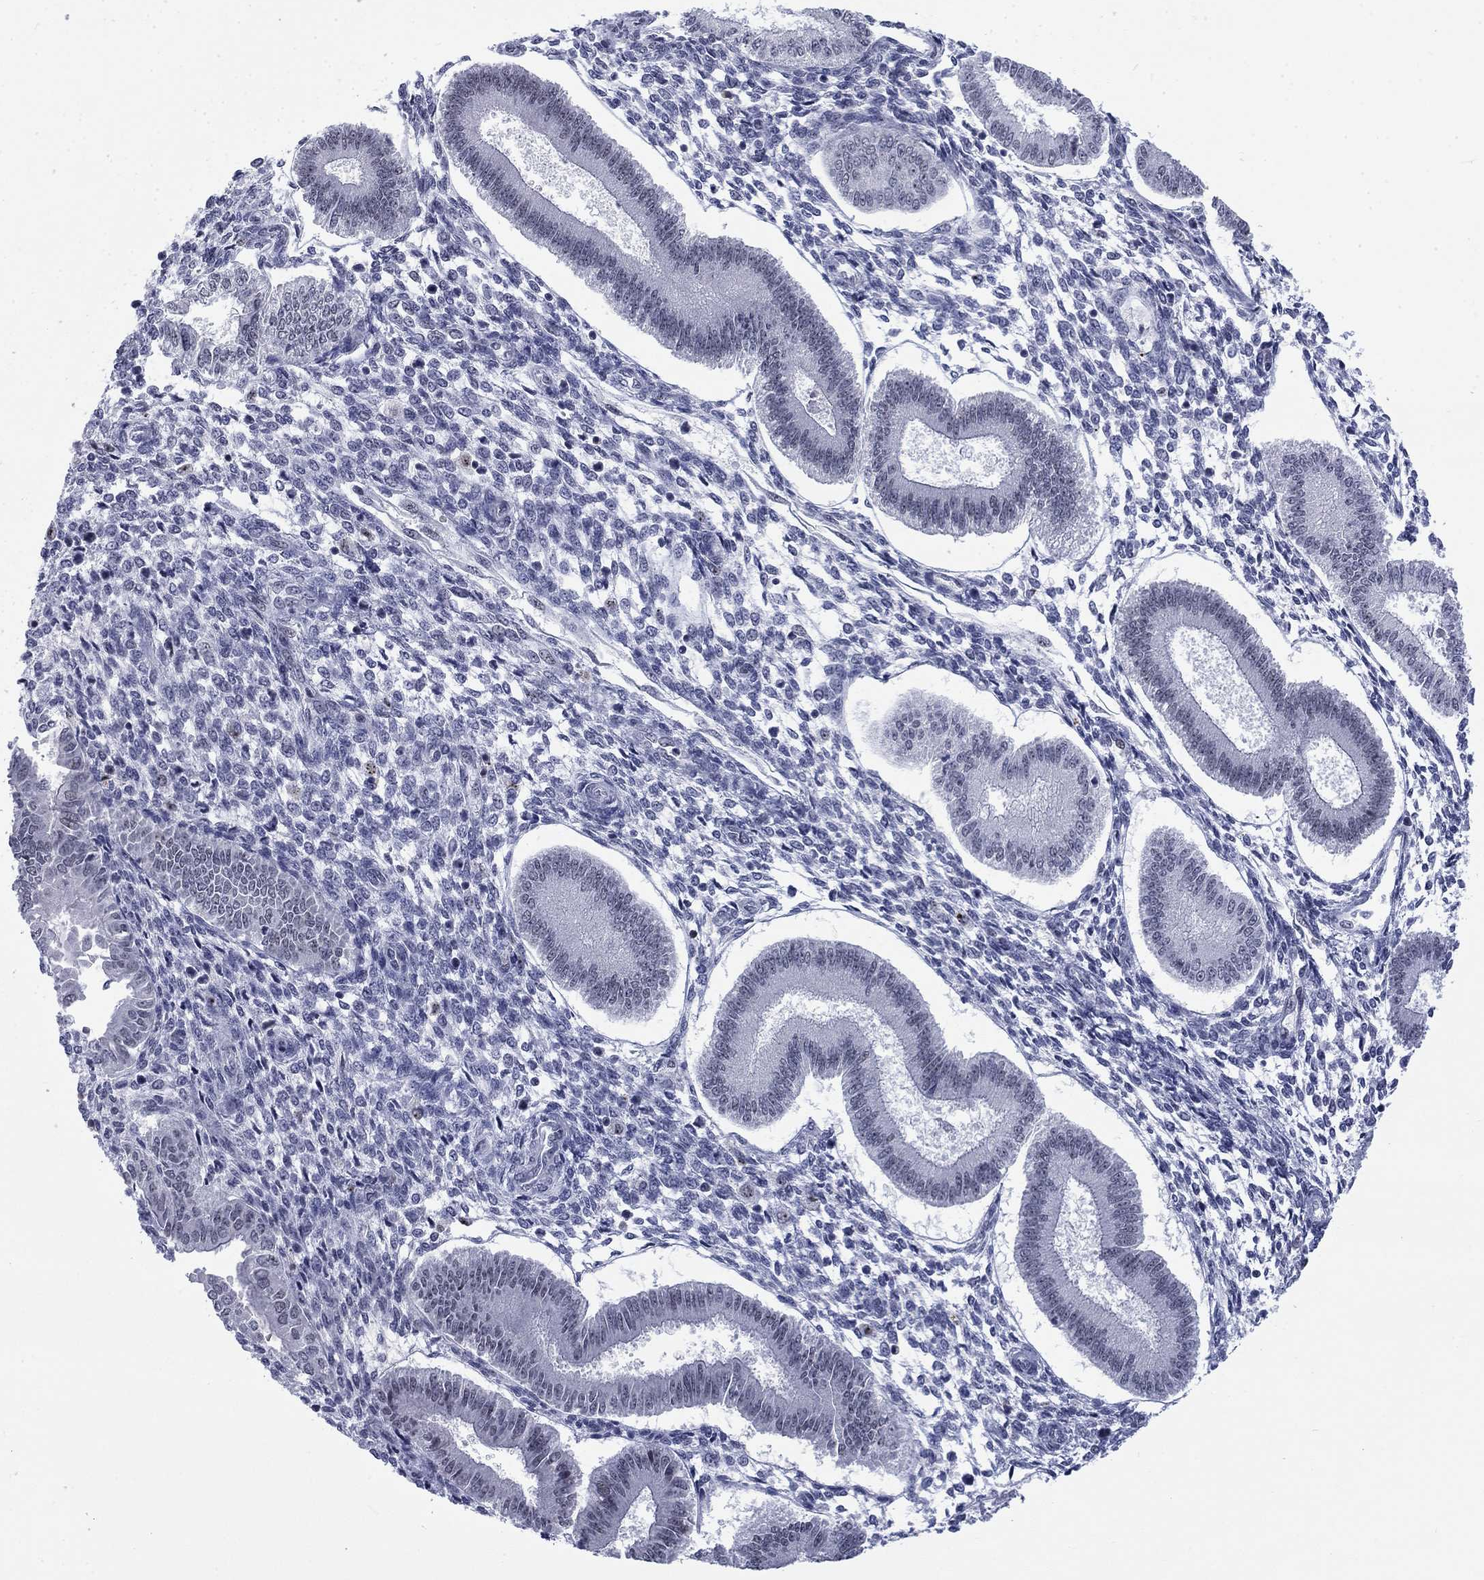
{"staining": {"intensity": "negative", "quantity": "none", "location": "none"}, "tissue": "endometrium", "cell_type": "Cells in endometrial stroma", "image_type": "normal", "snomed": [{"axis": "morphology", "description": "Normal tissue, NOS"}, {"axis": "topography", "description": "Endometrium"}], "caption": "Human endometrium stained for a protein using immunohistochemistry demonstrates no positivity in cells in endometrial stroma.", "gene": "CSRNP3", "patient": {"sex": "female", "age": 43}}